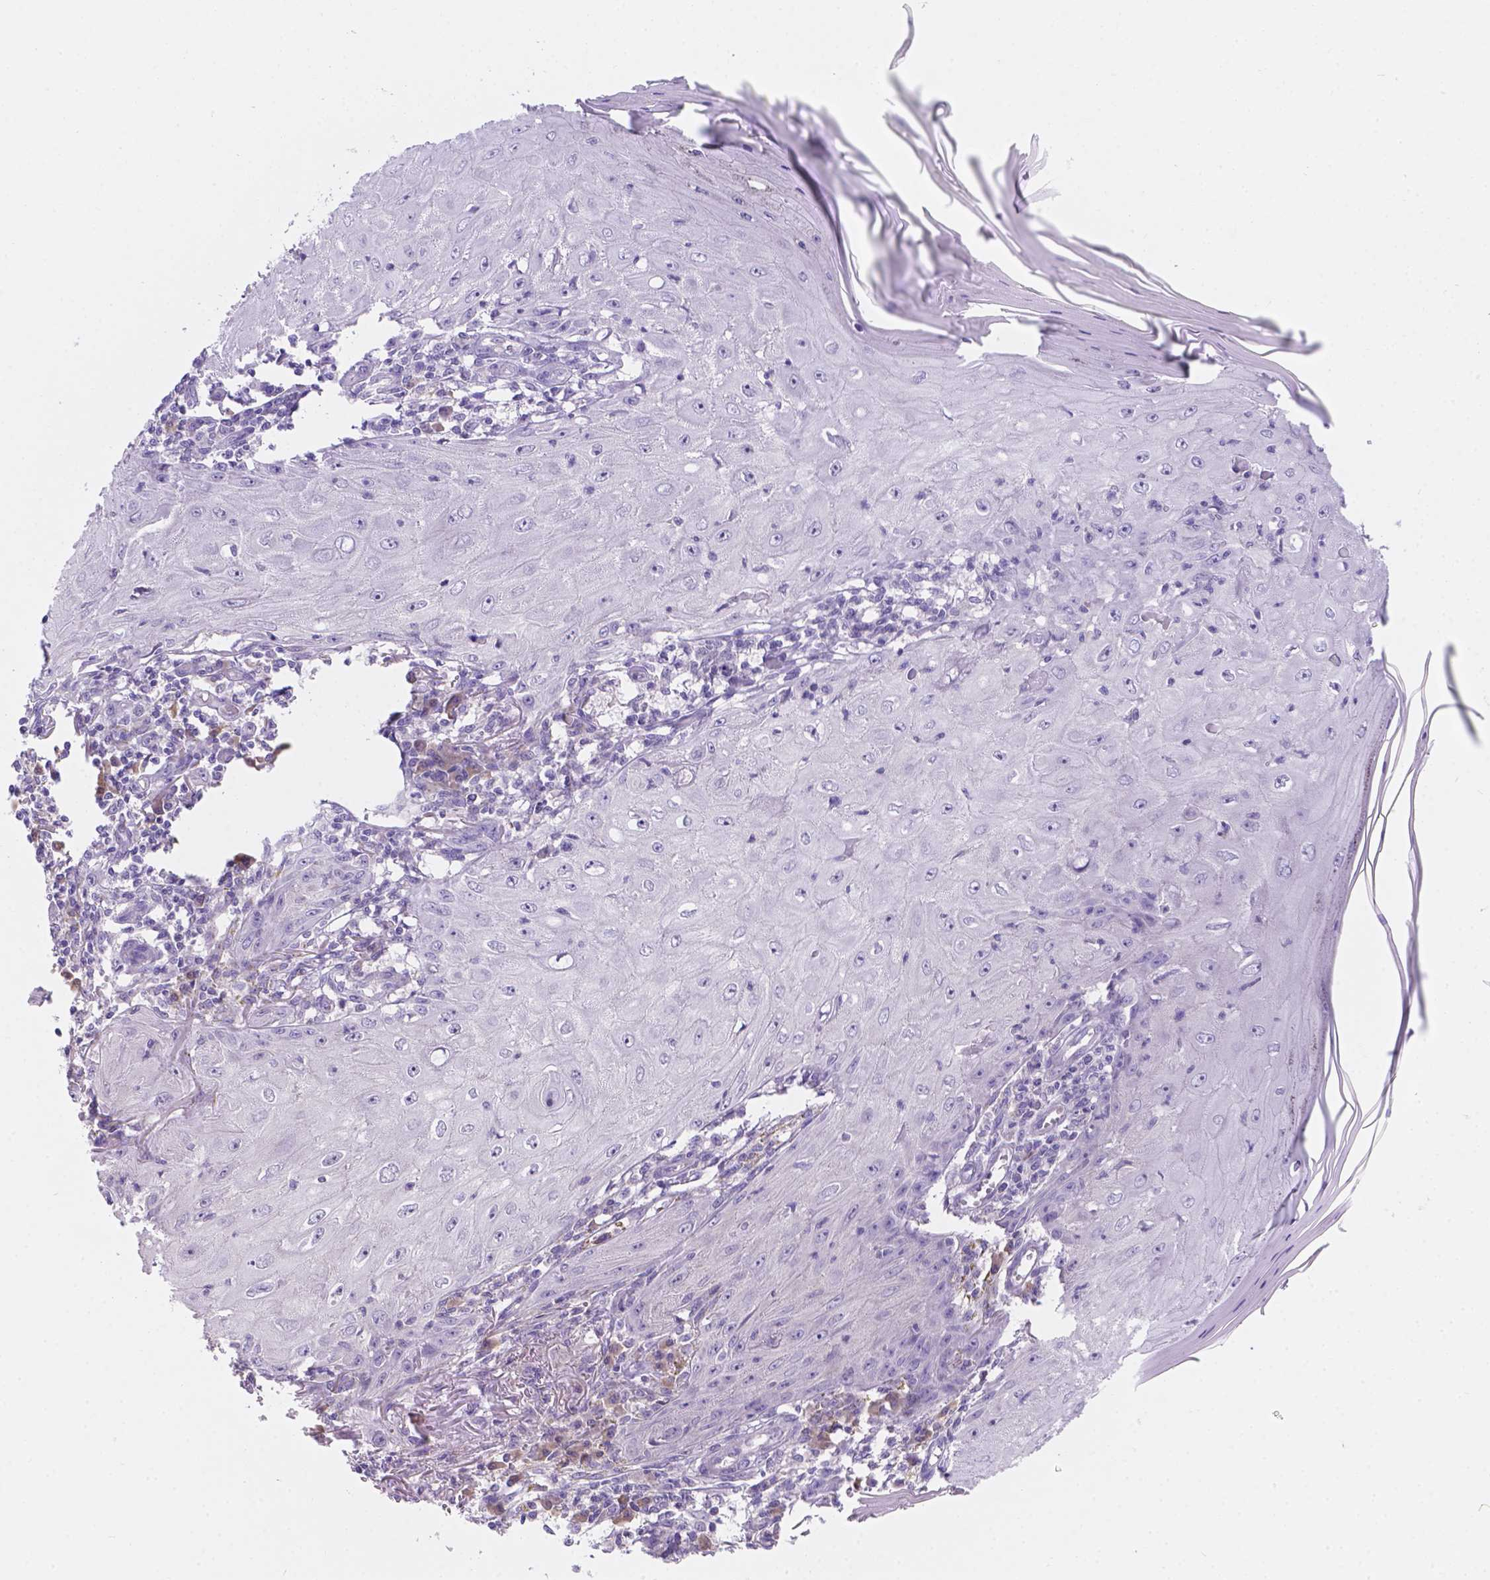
{"staining": {"intensity": "negative", "quantity": "none", "location": "none"}, "tissue": "skin cancer", "cell_type": "Tumor cells", "image_type": "cancer", "snomed": [{"axis": "morphology", "description": "Squamous cell carcinoma, NOS"}, {"axis": "topography", "description": "Skin"}], "caption": "An immunohistochemistry (IHC) image of skin cancer (squamous cell carcinoma) is shown. There is no staining in tumor cells of skin cancer (squamous cell carcinoma).", "gene": "CD96", "patient": {"sex": "female", "age": 73}}